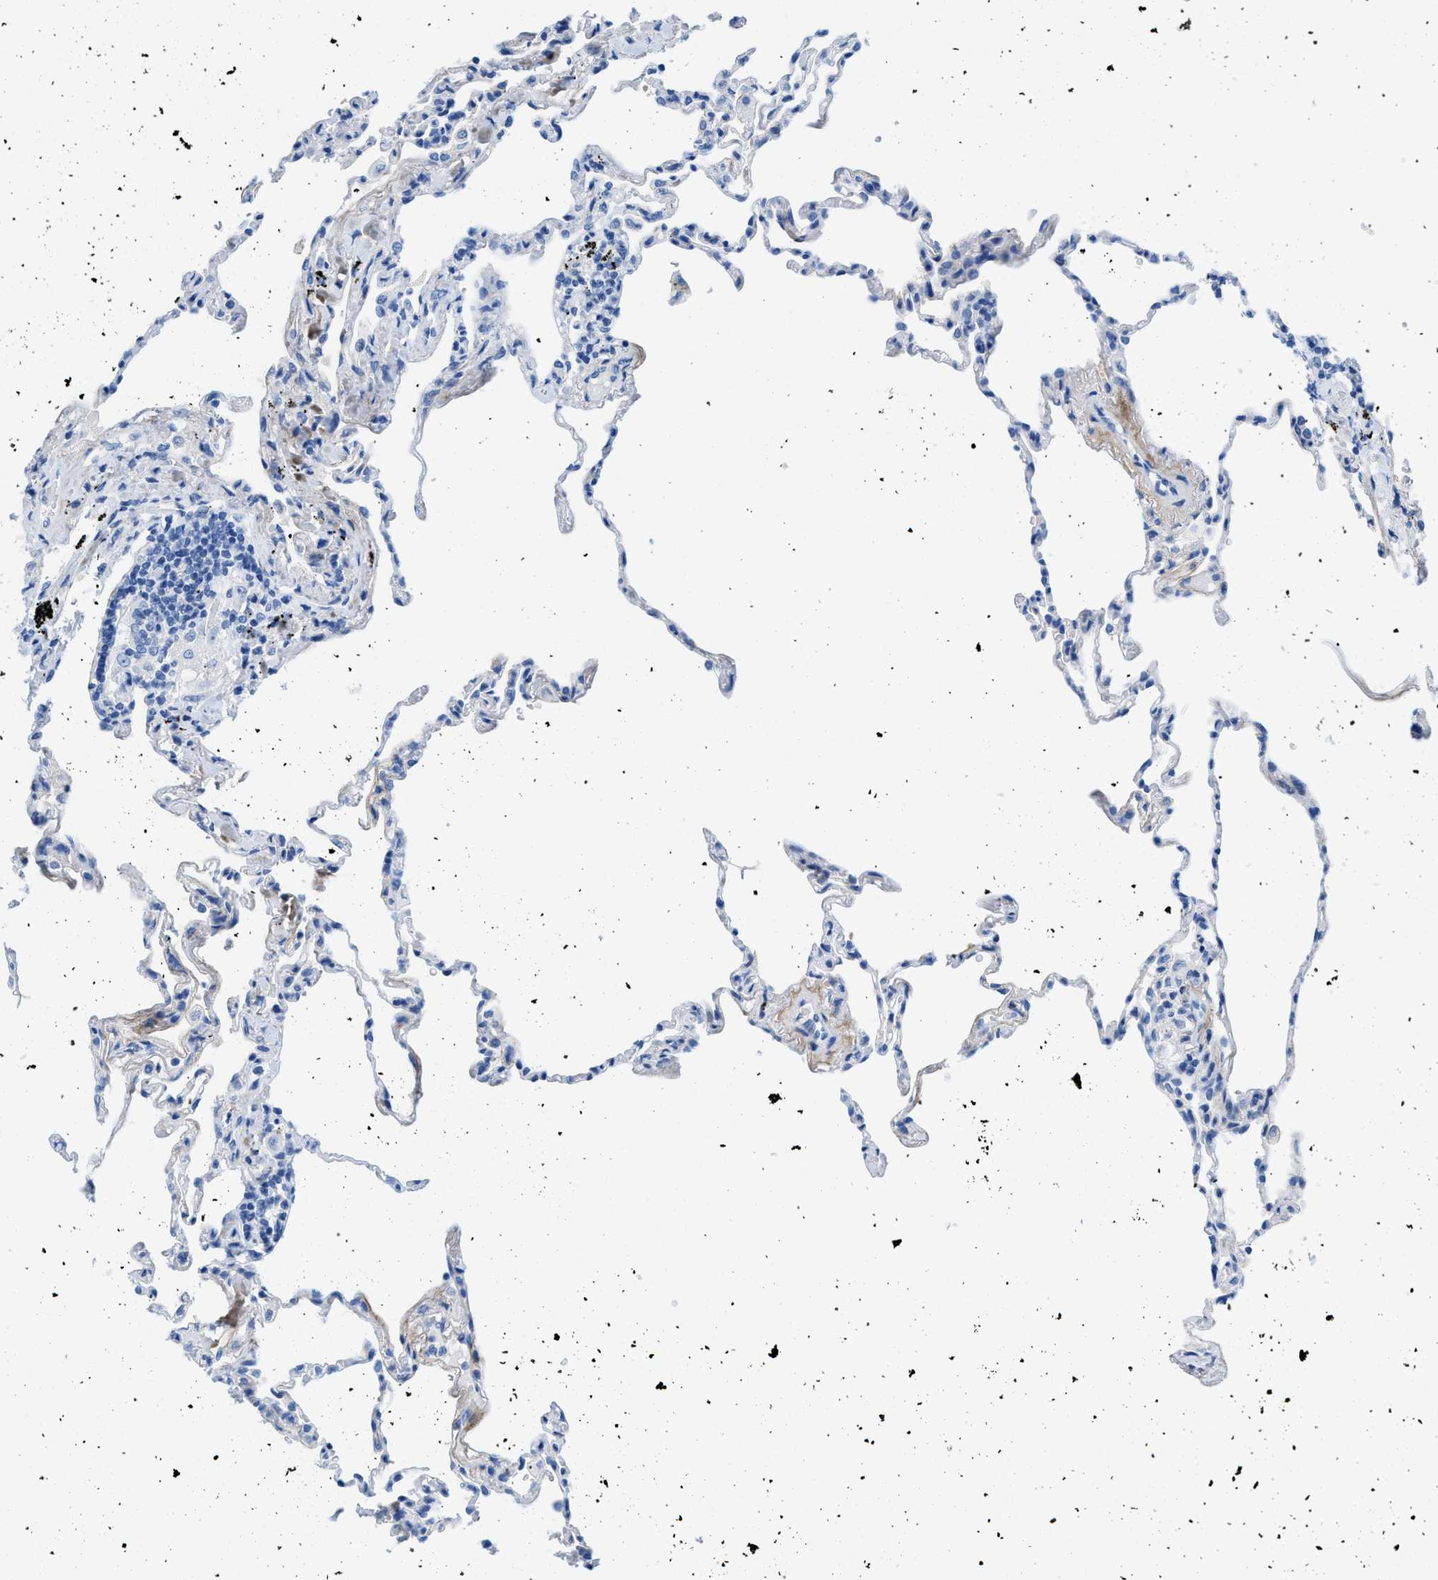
{"staining": {"intensity": "negative", "quantity": "none", "location": "none"}, "tissue": "lung", "cell_type": "Alveolar cells", "image_type": "normal", "snomed": [{"axis": "morphology", "description": "Normal tissue, NOS"}, {"axis": "topography", "description": "Lung"}], "caption": "Immunohistochemistry (IHC) photomicrograph of normal lung: lung stained with DAB demonstrates no significant protein positivity in alveolar cells. (Brightfield microscopy of DAB immunohistochemistry (IHC) at high magnification).", "gene": "COL3A1", "patient": {"sex": "male", "age": 59}}